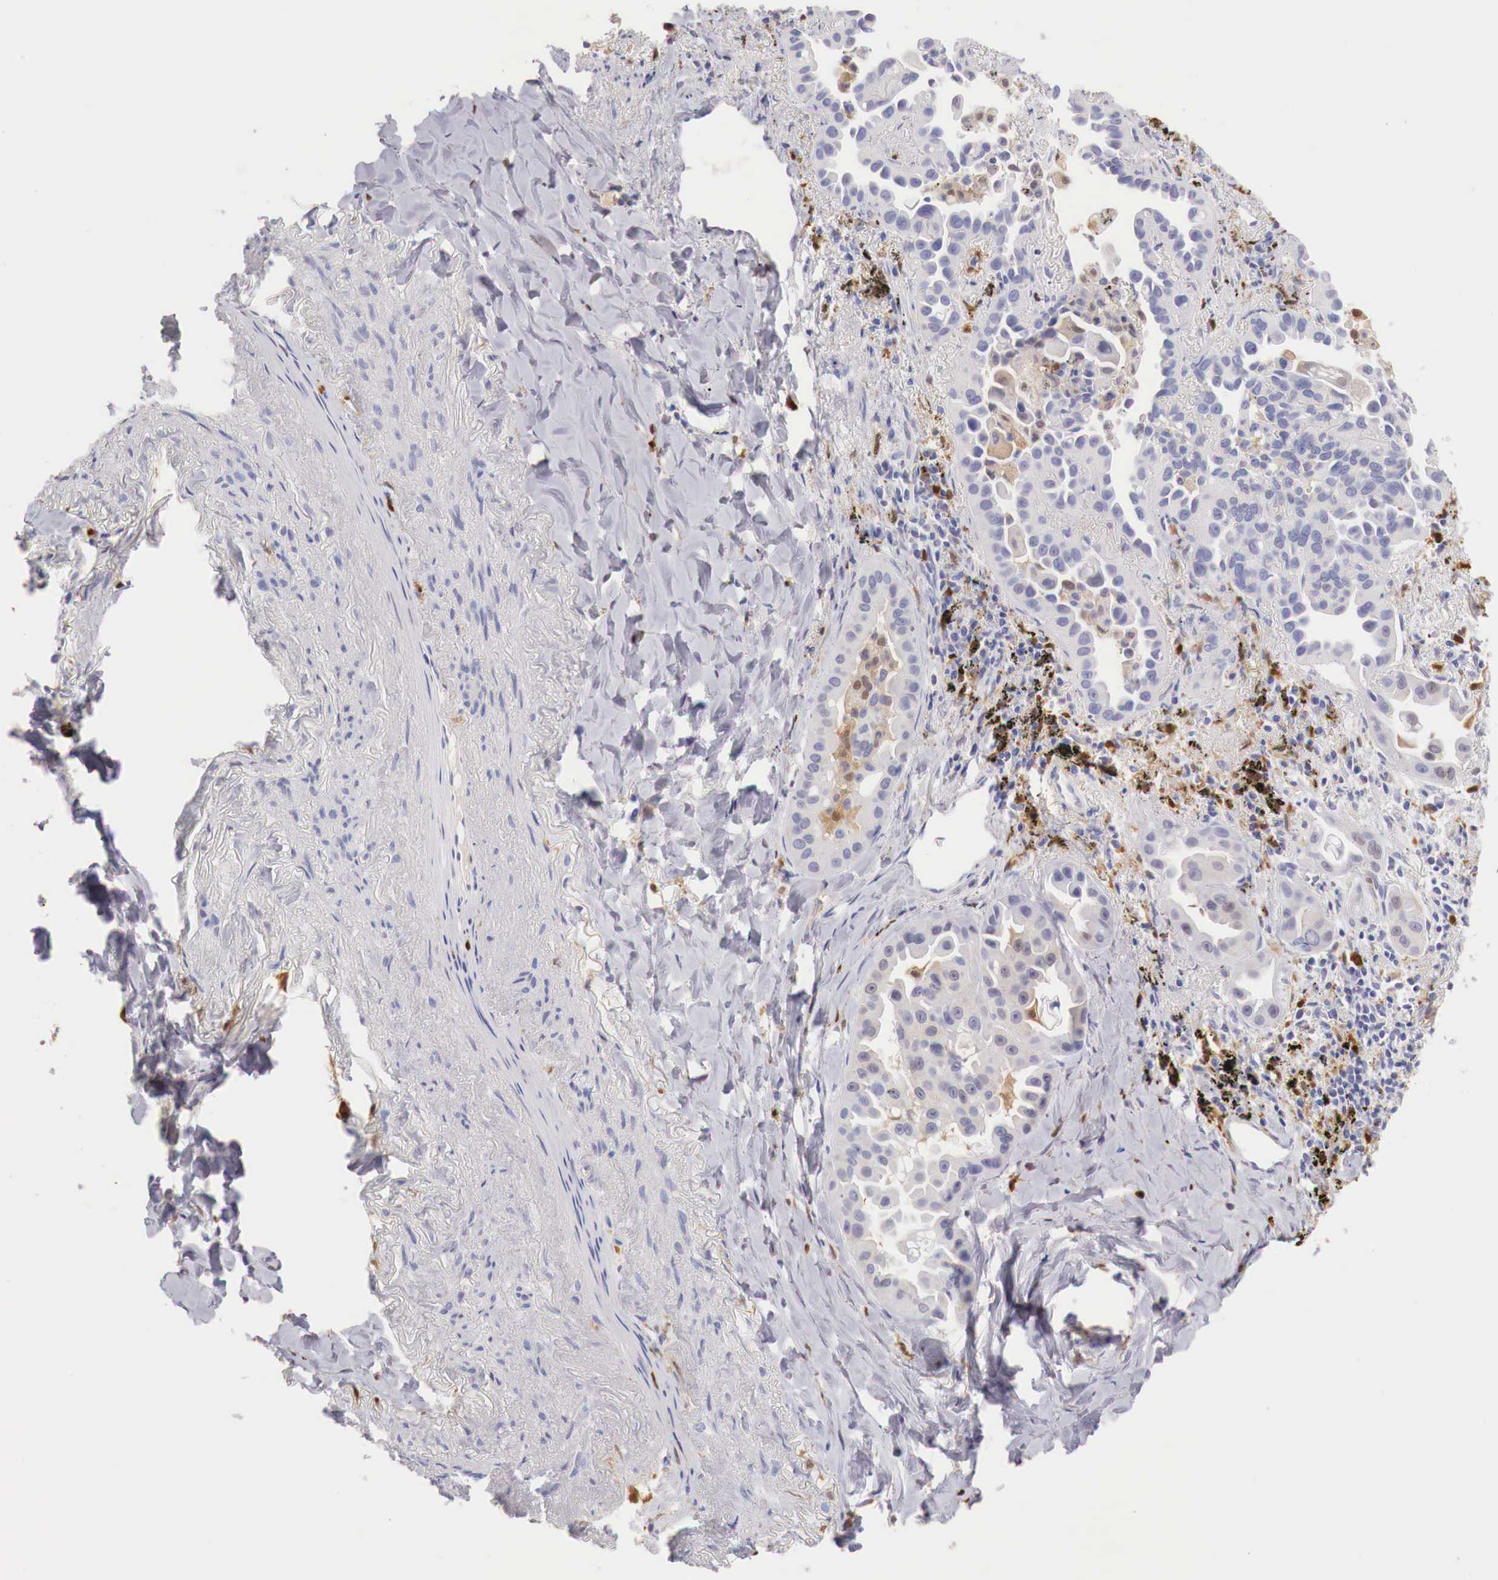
{"staining": {"intensity": "weak", "quantity": "25%-75%", "location": "cytoplasmic/membranous"}, "tissue": "lung cancer", "cell_type": "Tumor cells", "image_type": "cancer", "snomed": [{"axis": "morphology", "description": "Adenocarcinoma, NOS"}, {"axis": "topography", "description": "Lung"}], "caption": "IHC of human adenocarcinoma (lung) displays low levels of weak cytoplasmic/membranous positivity in approximately 25%-75% of tumor cells.", "gene": "RENBP", "patient": {"sex": "male", "age": 68}}